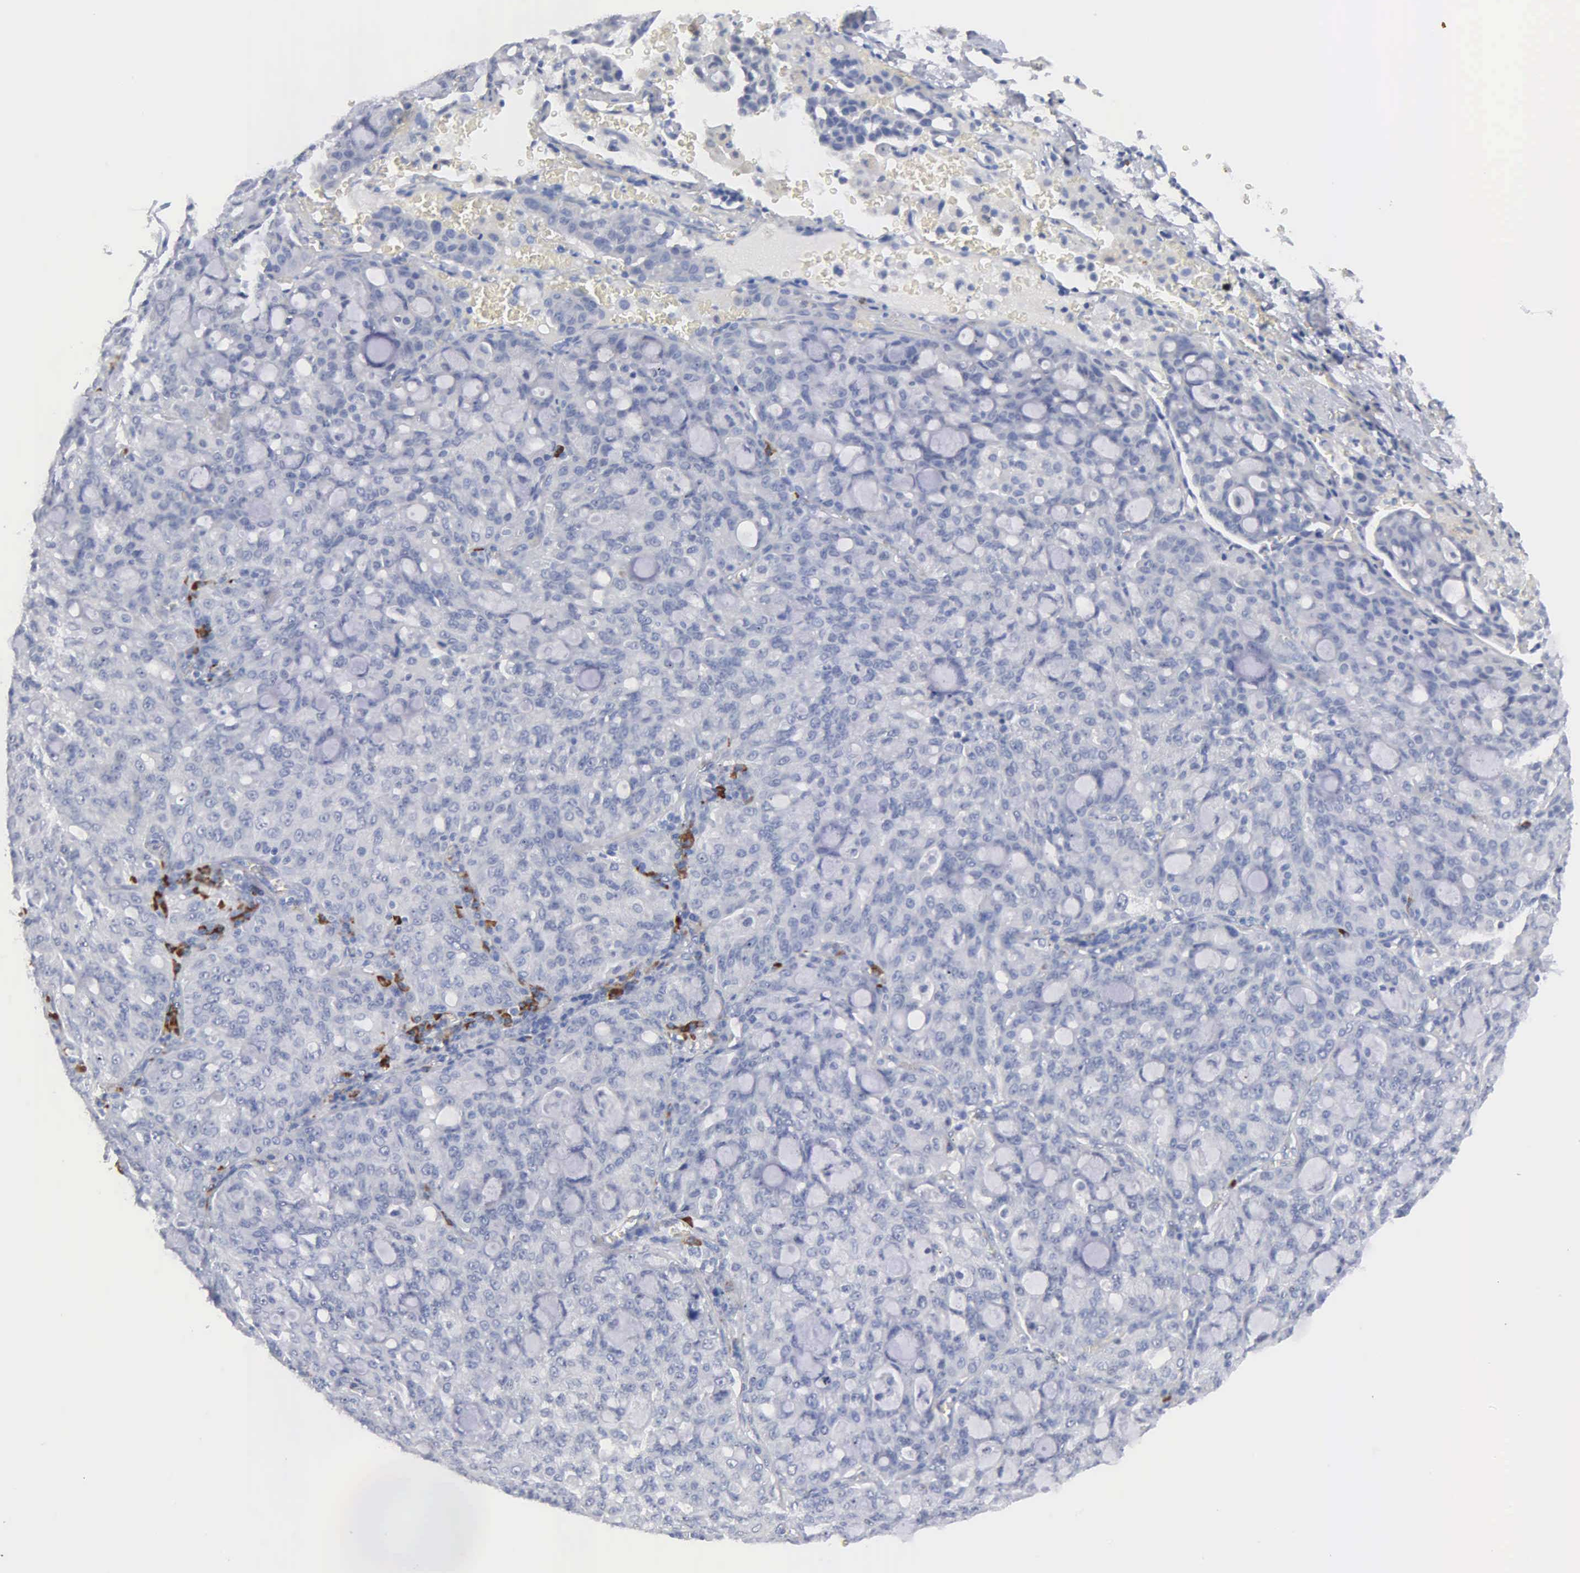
{"staining": {"intensity": "negative", "quantity": "none", "location": "none"}, "tissue": "lung cancer", "cell_type": "Tumor cells", "image_type": "cancer", "snomed": [{"axis": "morphology", "description": "Adenocarcinoma, NOS"}, {"axis": "topography", "description": "Lung"}], "caption": "Tumor cells show no significant expression in adenocarcinoma (lung).", "gene": "ASPHD2", "patient": {"sex": "female", "age": 44}}